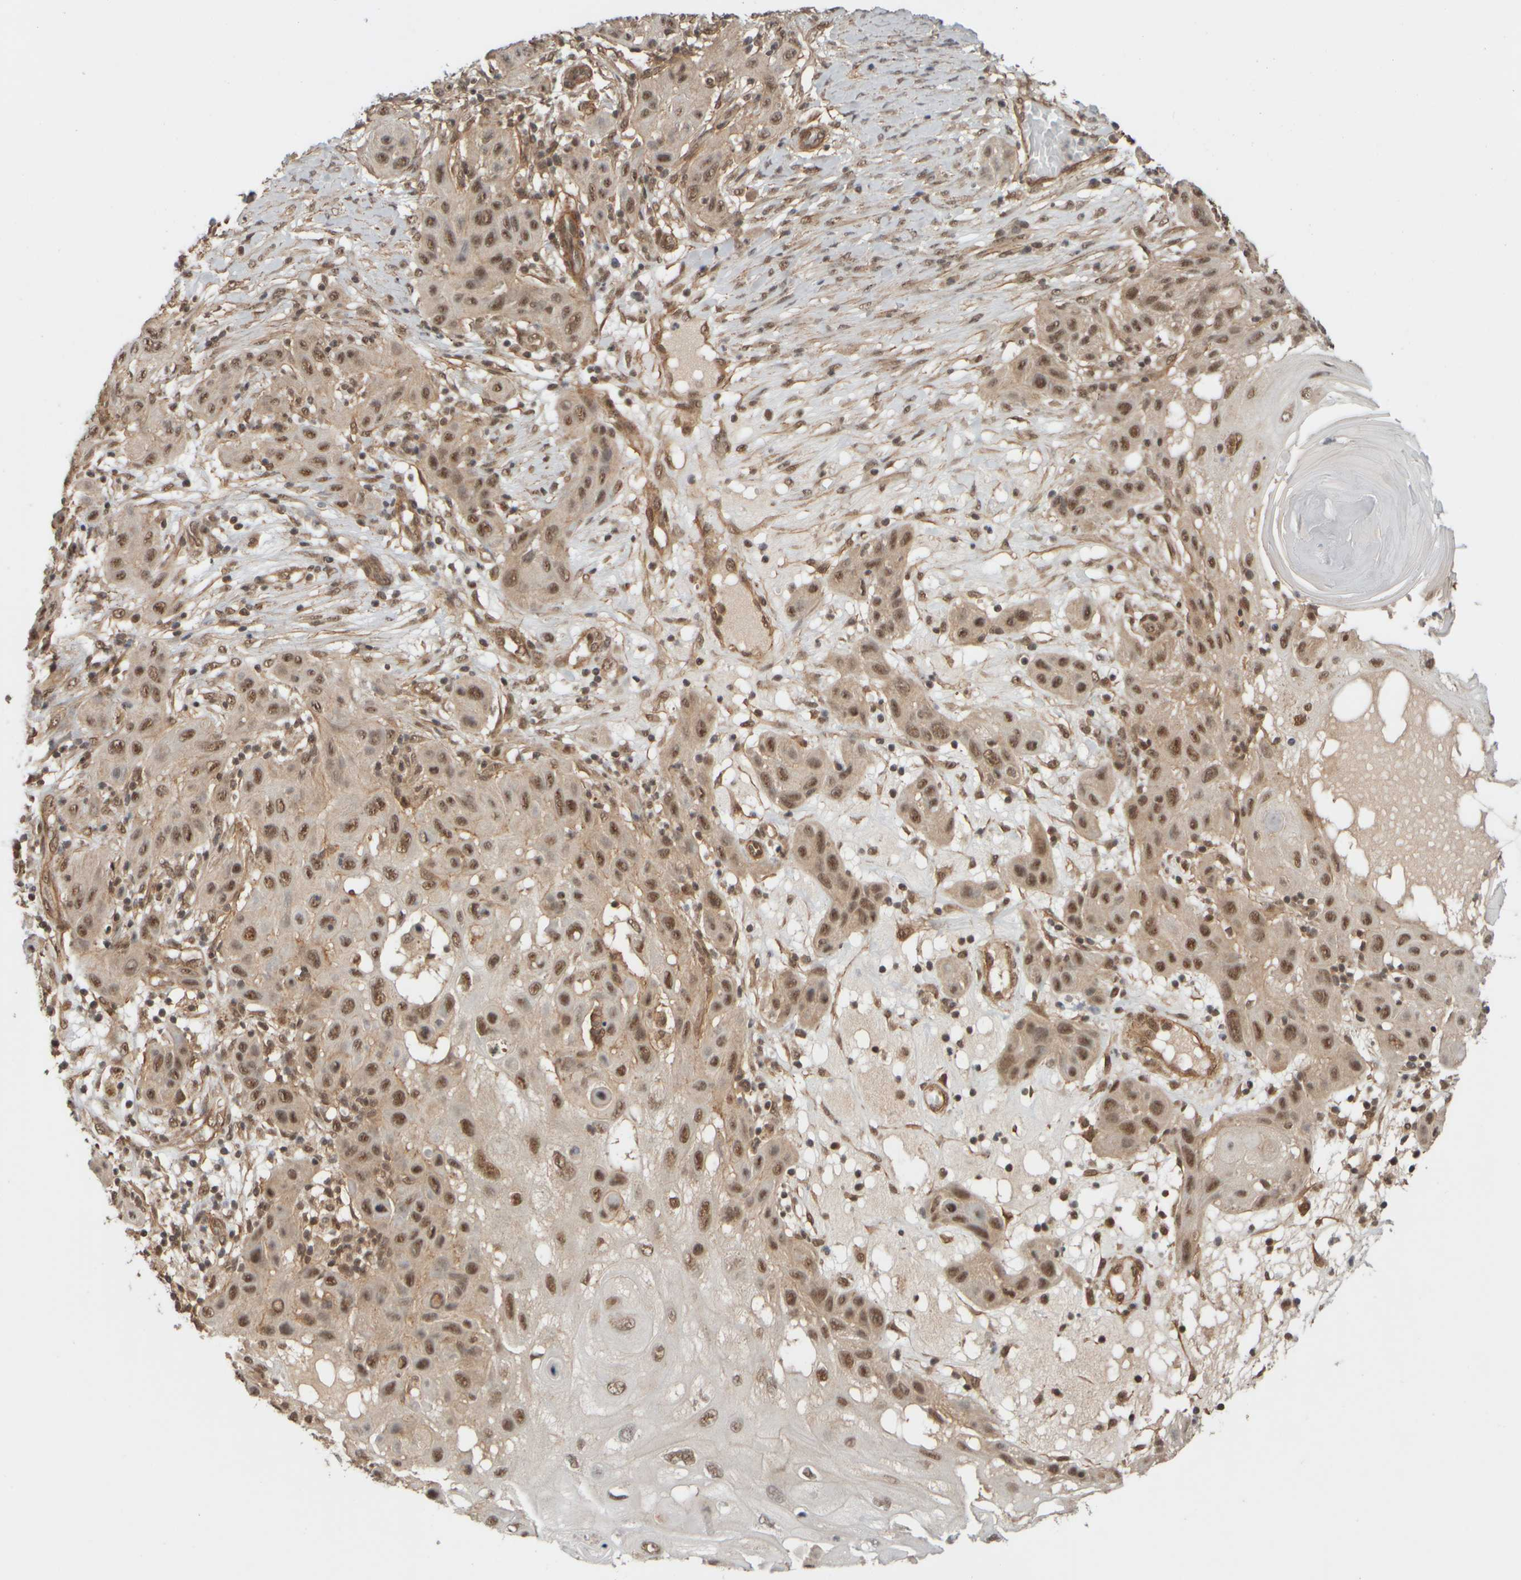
{"staining": {"intensity": "moderate", "quantity": ">75%", "location": "nuclear"}, "tissue": "skin cancer", "cell_type": "Tumor cells", "image_type": "cancer", "snomed": [{"axis": "morphology", "description": "Squamous cell carcinoma, NOS"}, {"axis": "topography", "description": "Skin"}], "caption": "A micrograph of human skin cancer (squamous cell carcinoma) stained for a protein reveals moderate nuclear brown staining in tumor cells.", "gene": "SYNRG", "patient": {"sex": "female", "age": 96}}